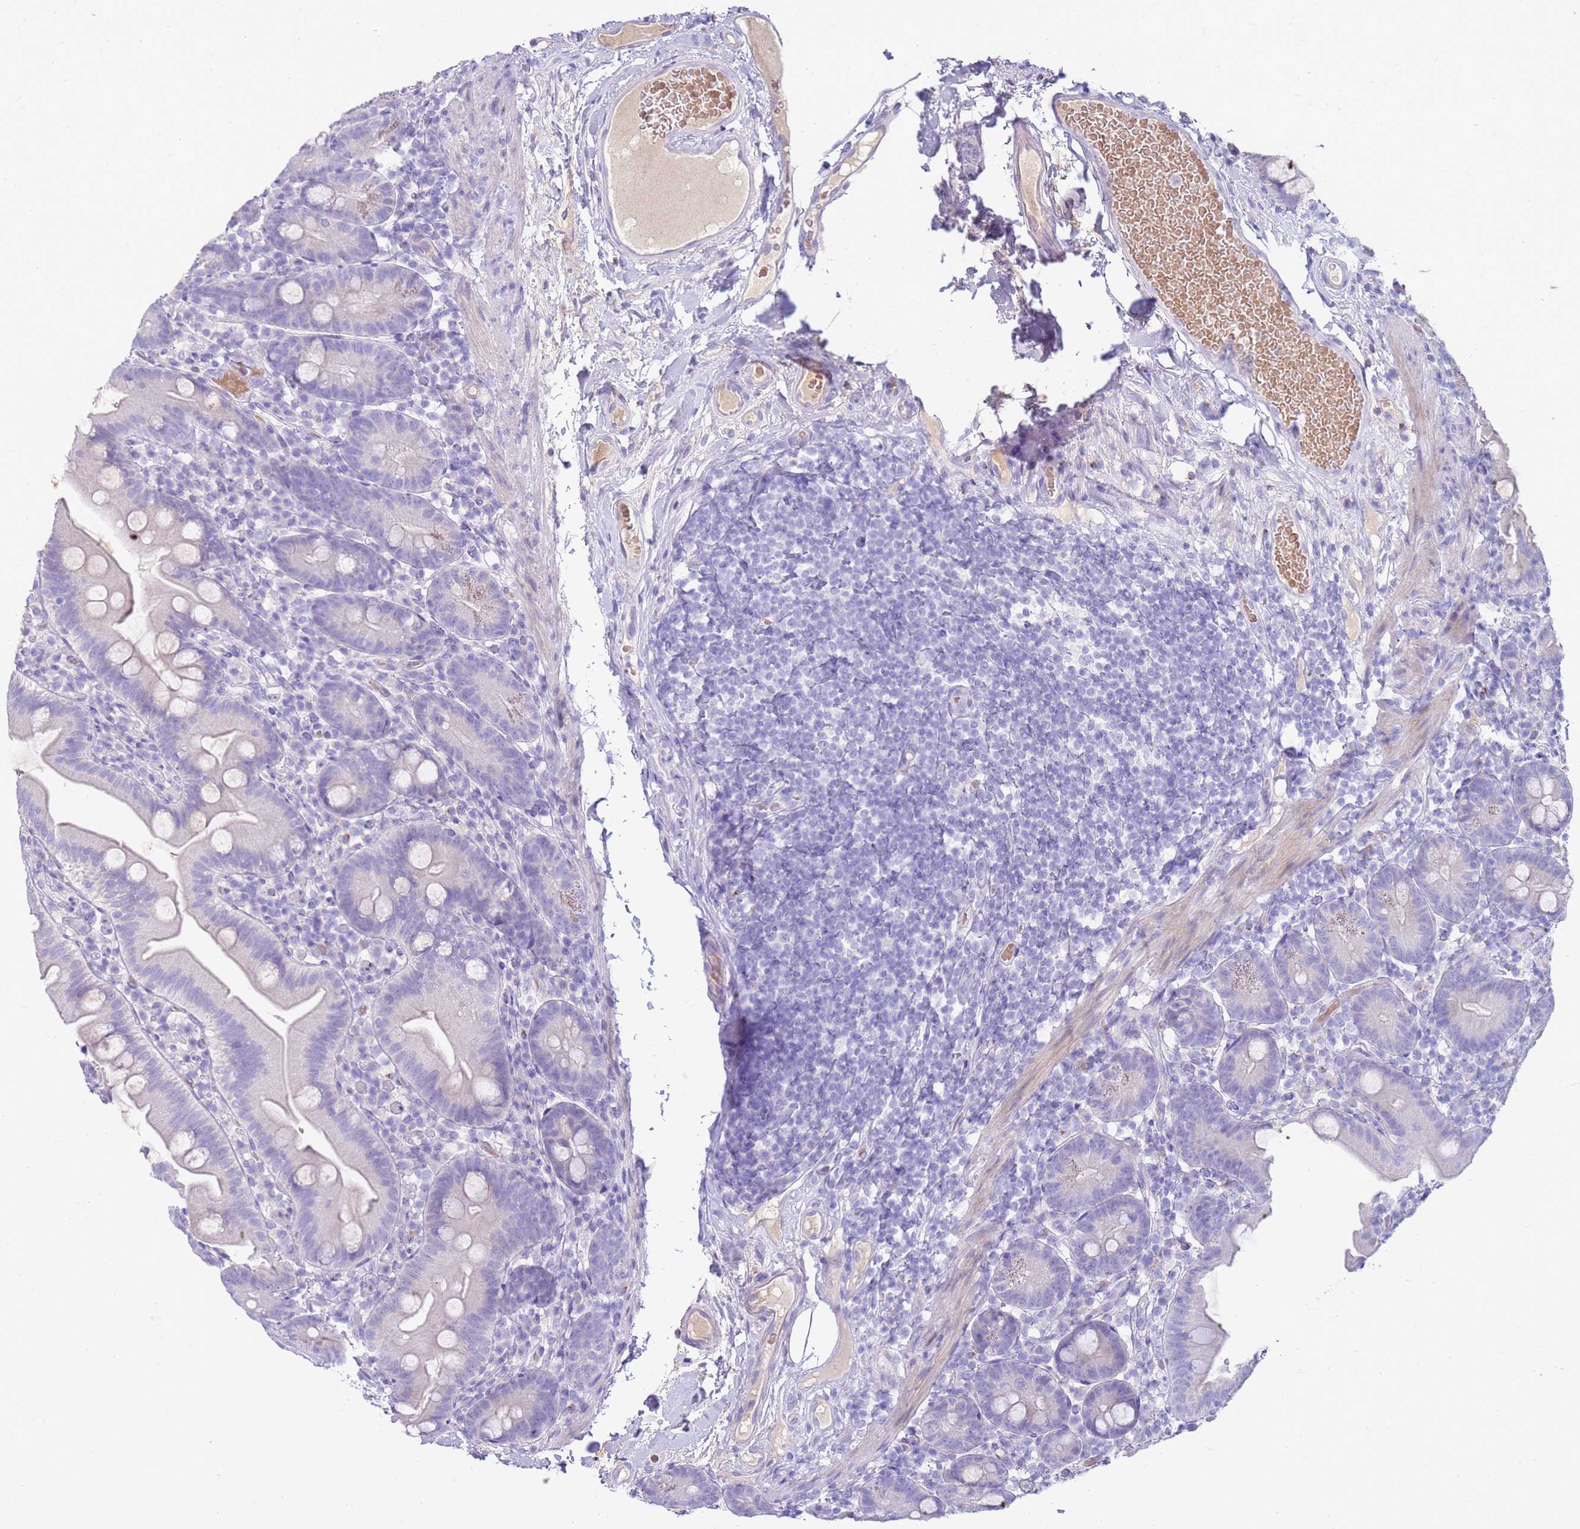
{"staining": {"intensity": "negative", "quantity": "none", "location": "none"}, "tissue": "small intestine", "cell_type": "Glandular cells", "image_type": "normal", "snomed": [{"axis": "morphology", "description": "Normal tissue, NOS"}, {"axis": "topography", "description": "Small intestine"}], "caption": "This is an immunohistochemistry micrograph of normal small intestine. There is no positivity in glandular cells.", "gene": "EVPLL", "patient": {"sex": "female", "age": 68}}